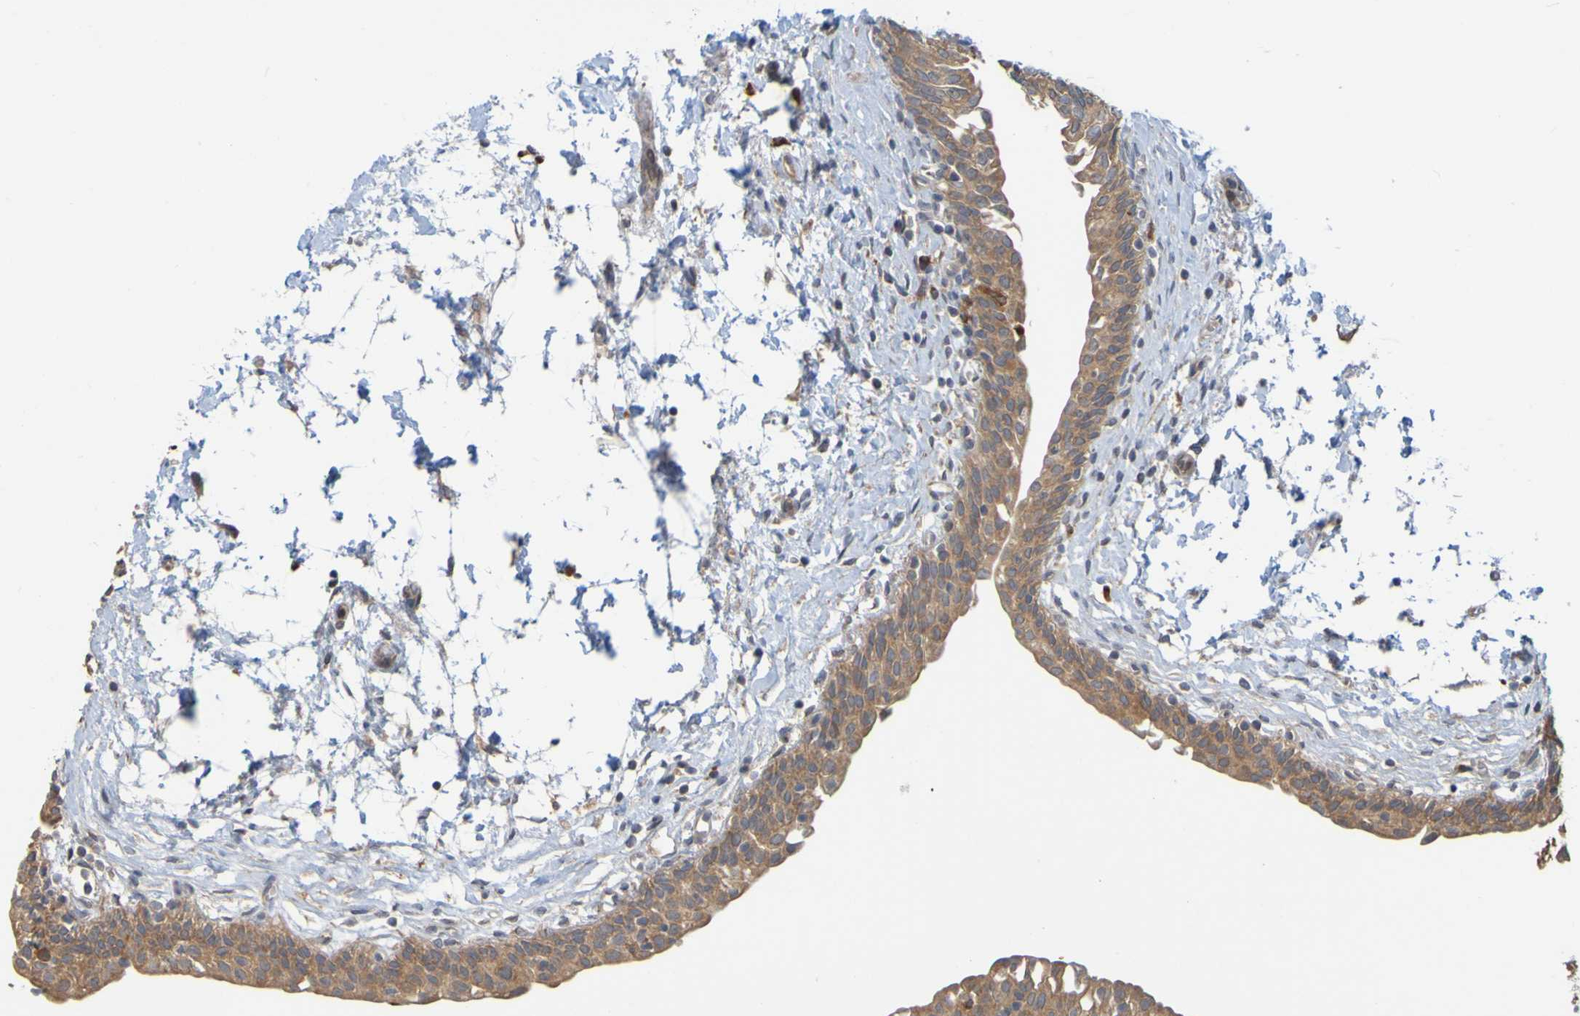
{"staining": {"intensity": "strong", "quantity": ">75%", "location": "cytoplasmic/membranous"}, "tissue": "urinary bladder", "cell_type": "Urothelial cells", "image_type": "normal", "snomed": [{"axis": "morphology", "description": "Normal tissue, NOS"}, {"axis": "topography", "description": "Urinary bladder"}], "caption": "Protein staining by immunohistochemistry (IHC) exhibits strong cytoplasmic/membranous staining in approximately >75% of urothelial cells in normal urinary bladder.", "gene": "NAV2", "patient": {"sex": "male", "age": 55}}